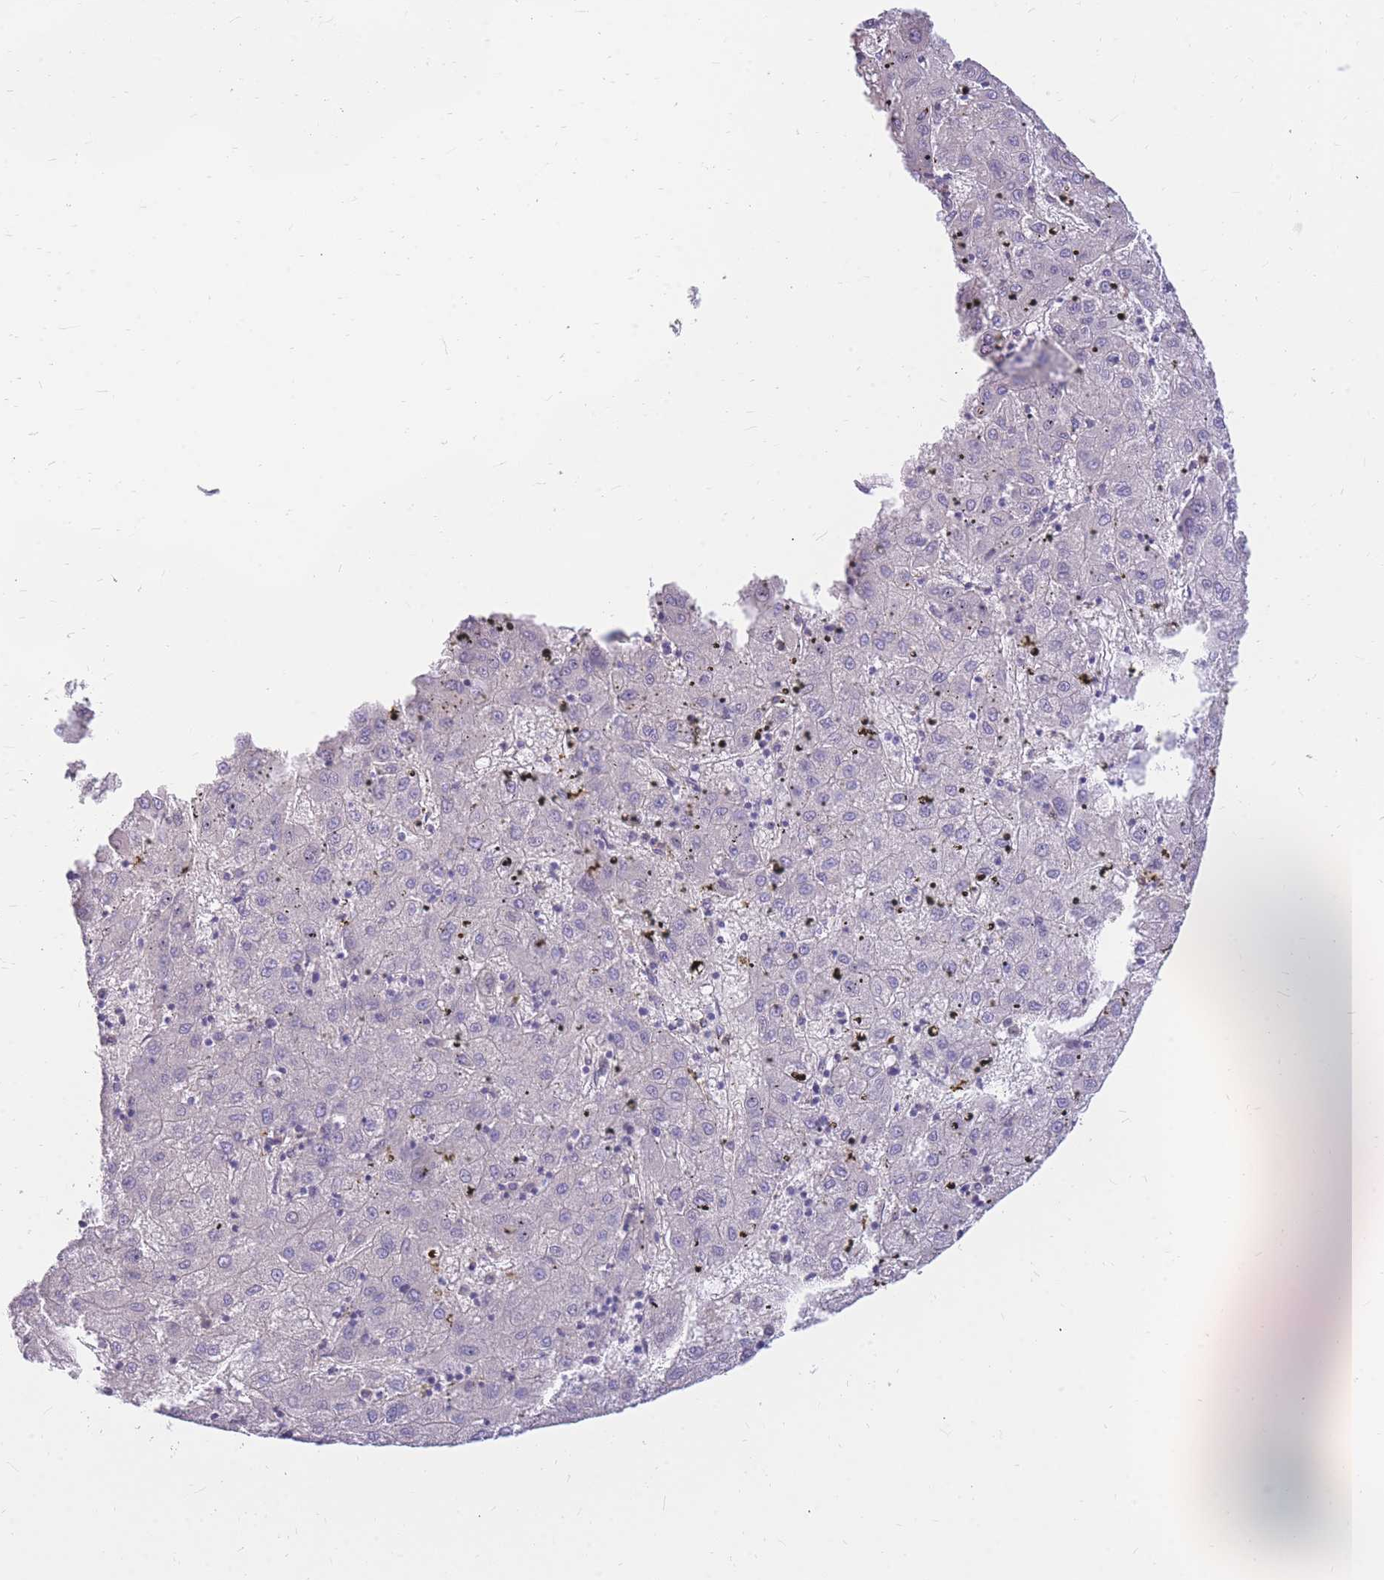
{"staining": {"intensity": "negative", "quantity": "none", "location": "none"}, "tissue": "liver cancer", "cell_type": "Tumor cells", "image_type": "cancer", "snomed": [{"axis": "morphology", "description": "Carcinoma, Hepatocellular, NOS"}, {"axis": "topography", "description": "Liver"}], "caption": "Human hepatocellular carcinoma (liver) stained for a protein using immunohistochemistry displays no staining in tumor cells.", "gene": "TPSAB1", "patient": {"sex": "male", "age": 72}}